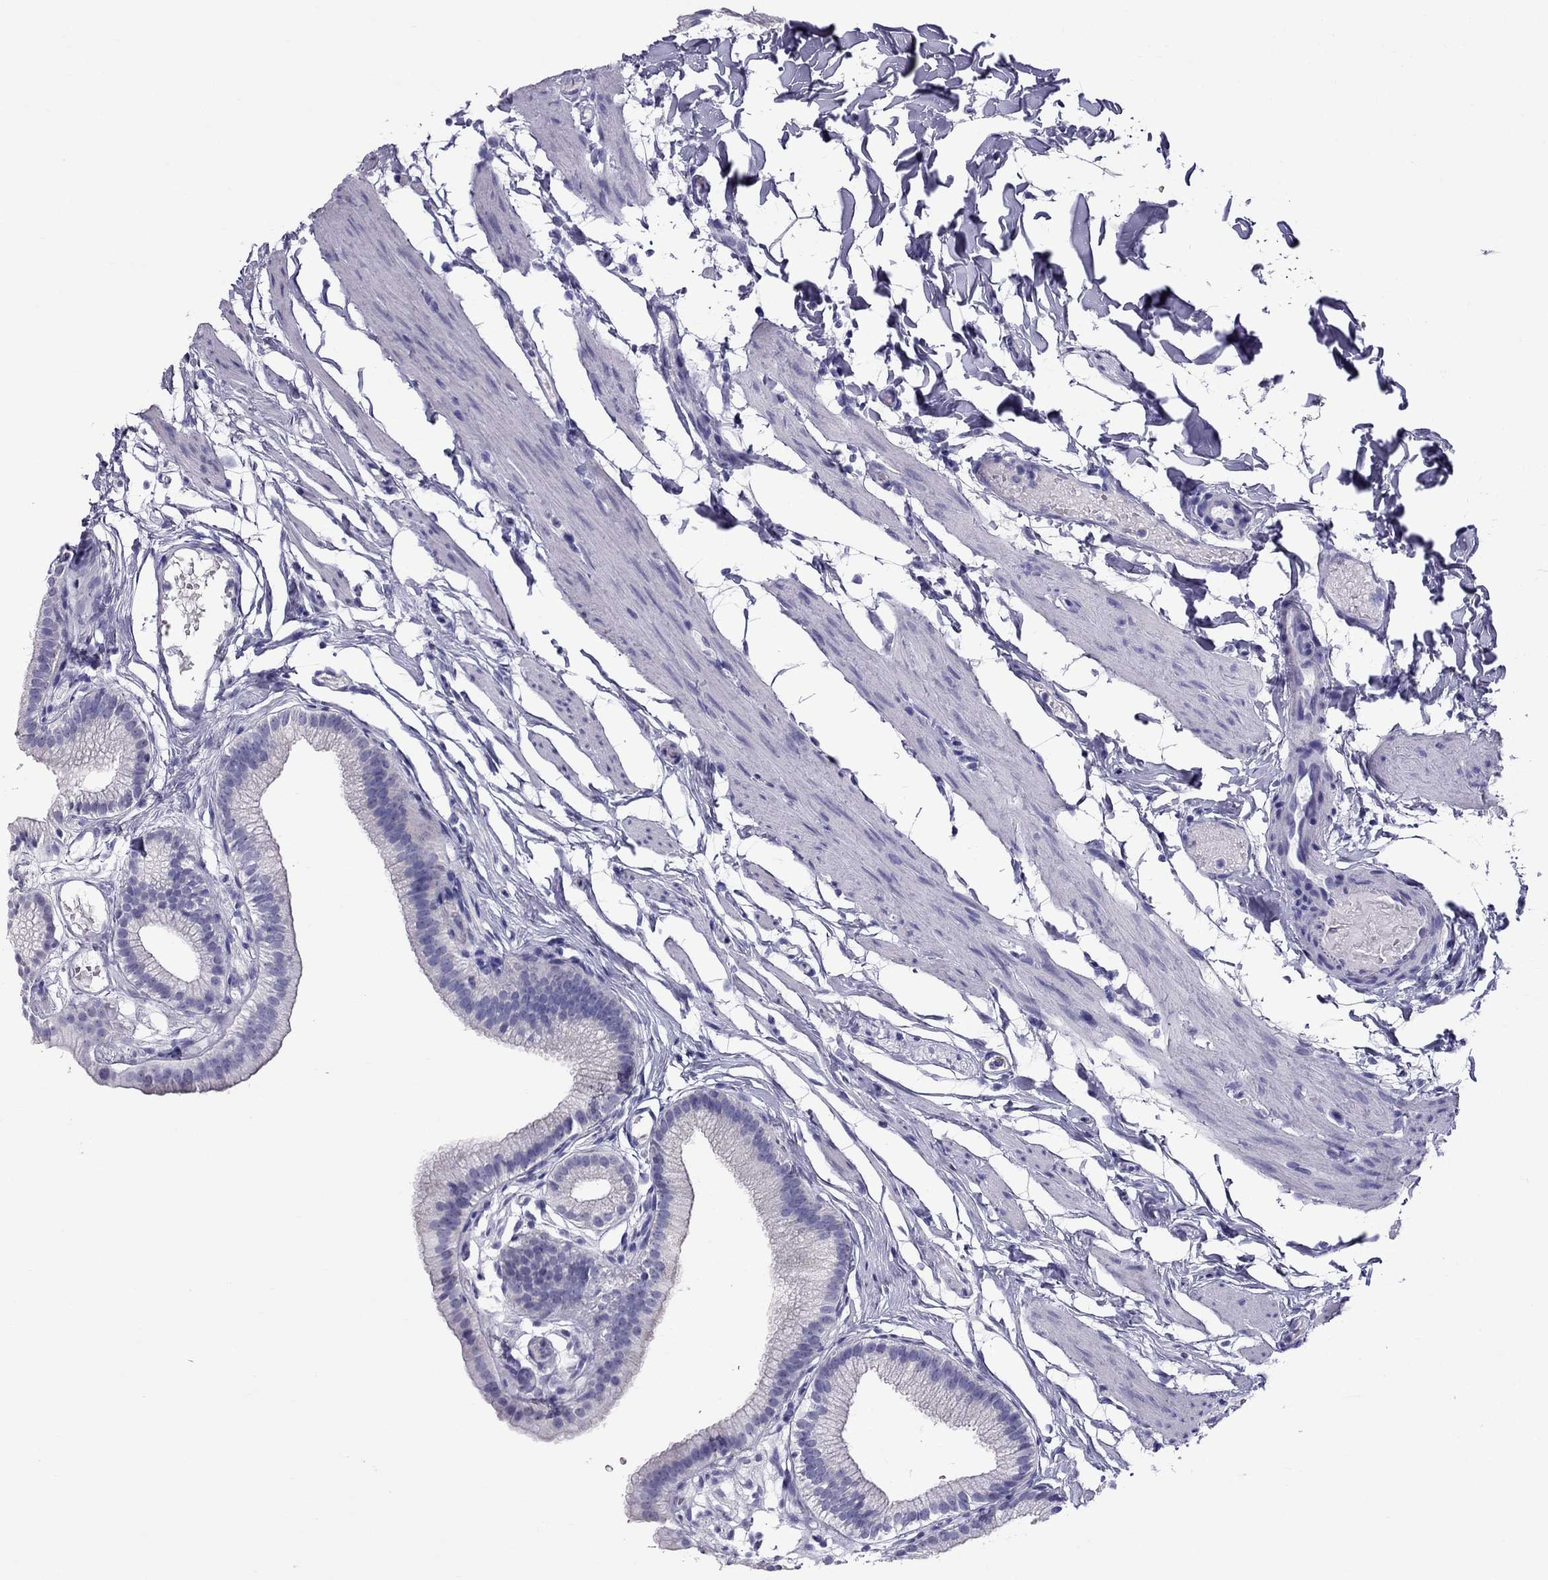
{"staining": {"intensity": "weak", "quantity": "<25%", "location": "cytoplasmic/membranous"}, "tissue": "gallbladder", "cell_type": "Glandular cells", "image_type": "normal", "snomed": [{"axis": "morphology", "description": "Normal tissue, NOS"}, {"axis": "topography", "description": "Gallbladder"}], "caption": "Immunohistochemical staining of normal gallbladder shows no significant expression in glandular cells. (DAB (3,3'-diaminobenzidine) immunohistochemistry visualized using brightfield microscopy, high magnification).", "gene": "TTLL13", "patient": {"sex": "female", "age": 45}}